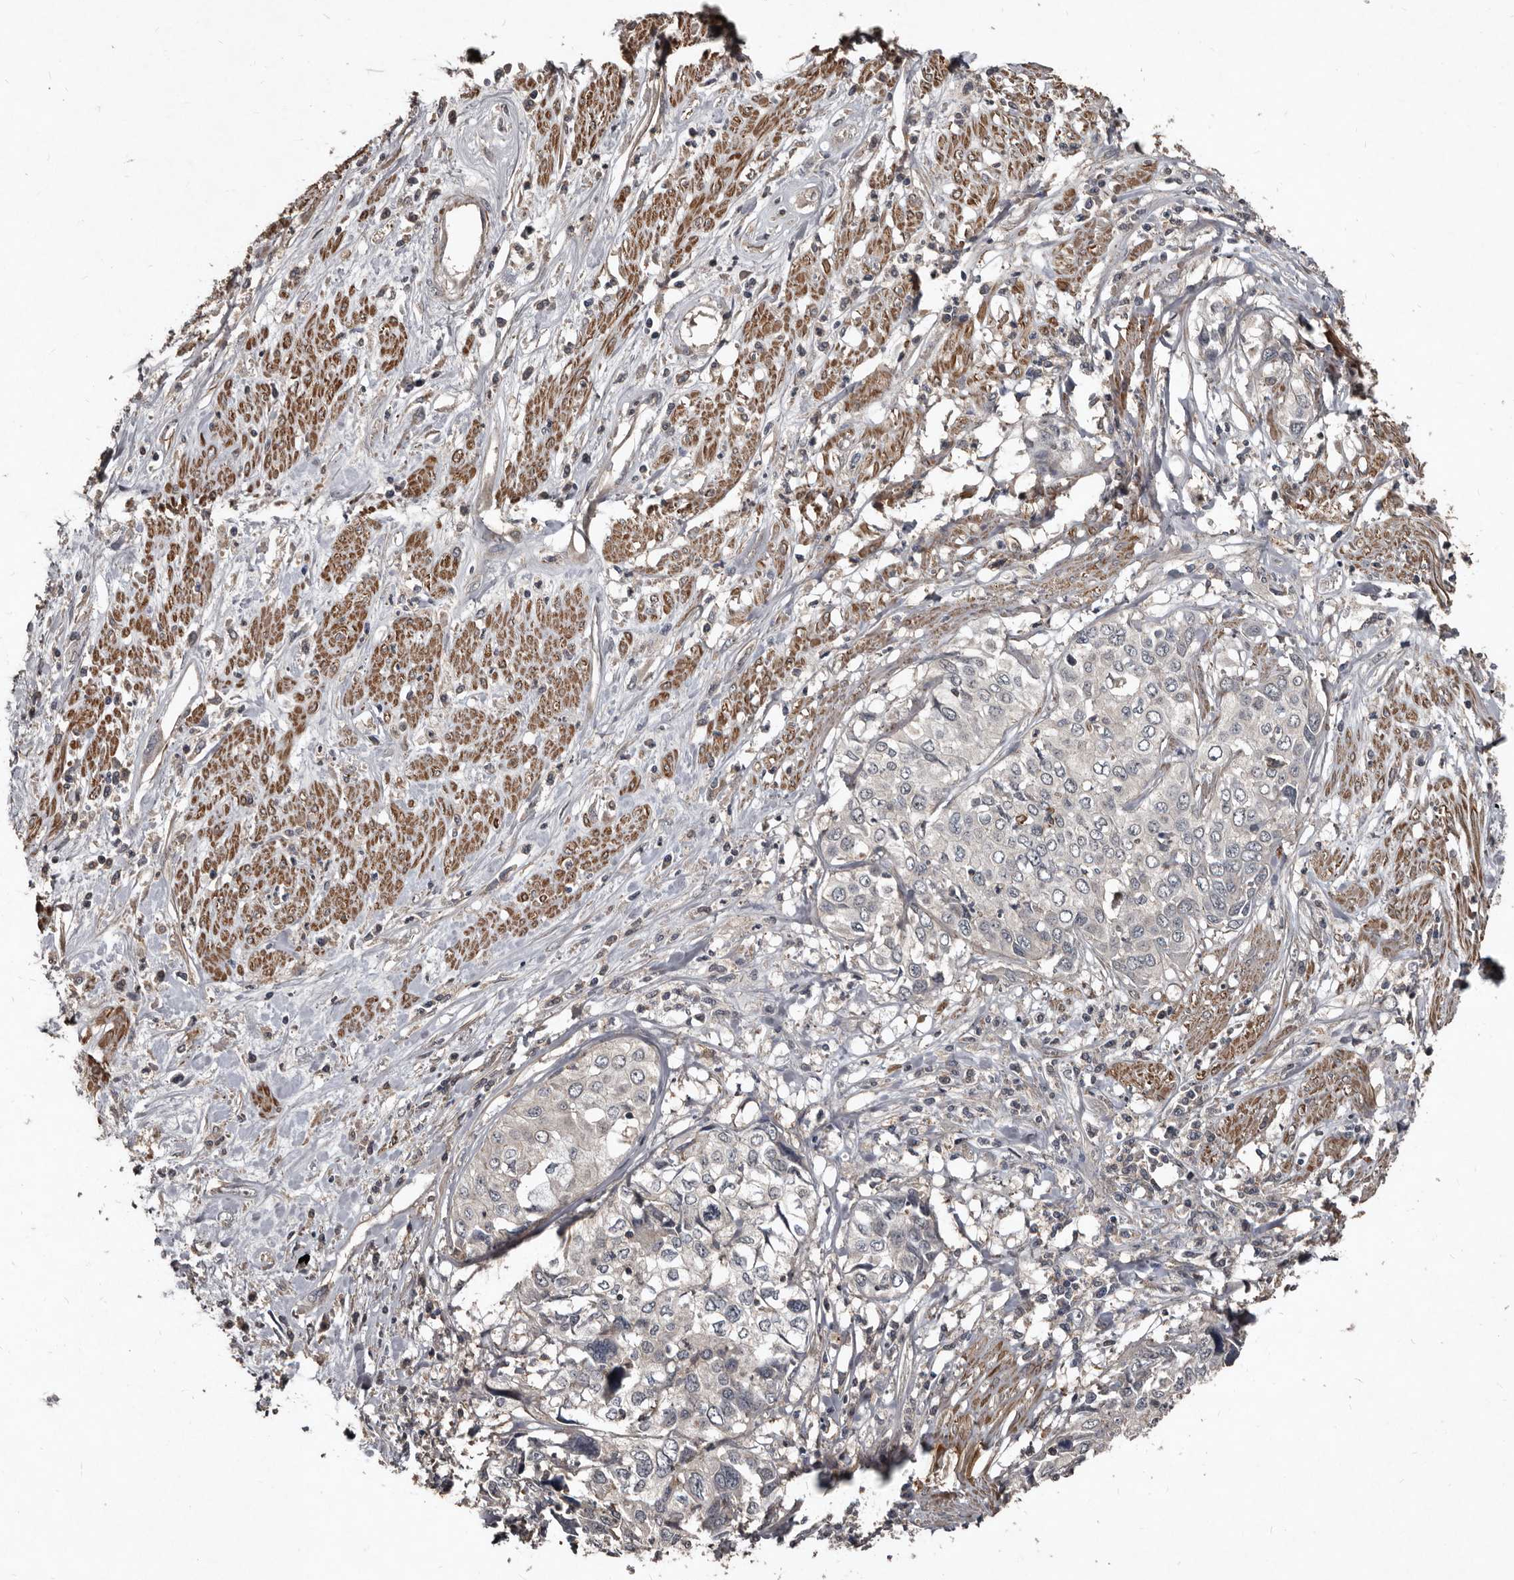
{"staining": {"intensity": "negative", "quantity": "none", "location": "none"}, "tissue": "cervical cancer", "cell_type": "Tumor cells", "image_type": "cancer", "snomed": [{"axis": "morphology", "description": "Squamous cell carcinoma, NOS"}, {"axis": "topography", "description": "Cervix"}], "caption": "The immunohistochemistry (IHC) photomicrograph has no significant expression in tumor cells of cervical cancer (squamous cell carcinoma) tissue.", "gene": "GREB1", "patient": {"sex": "female", "age": 31}}